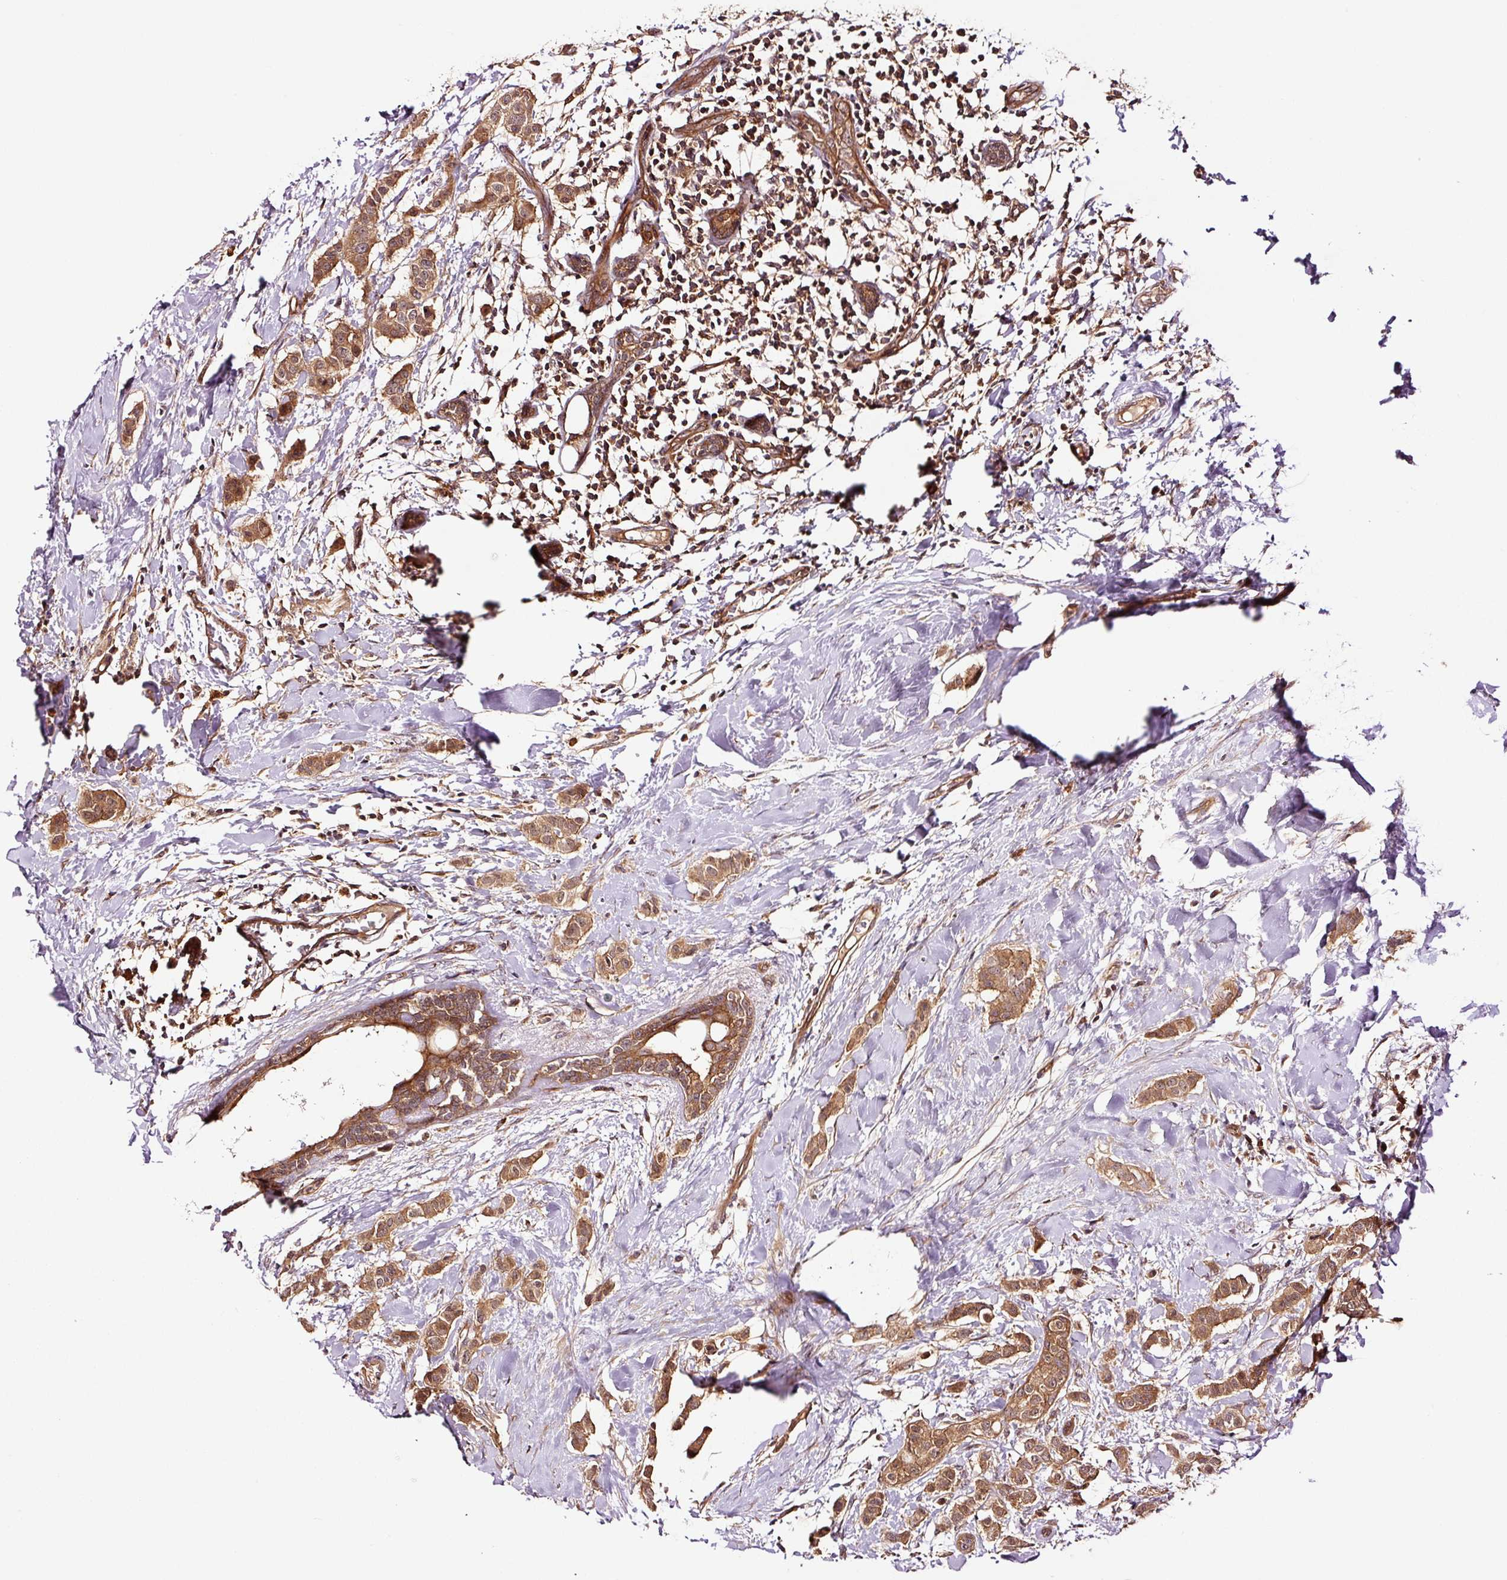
{"staining": {"intensity": "moderate", "quantity": ">75%", "location": "cytoplasmic/membranous"}, "tissue": "breast cancer", "cell_type": "Tumor cells", "image_type": "cancer", "snomed": [{"axis": "morphology", "description": "Duct carcinoma"}, {"axis": "topography", "description": "Breast"}], "caption": "Breast cancer stained for a protein displays moderate cytoplasmic/membranous positivity in tumor cells.", "gene": "METAP1", "patient": {"sex": "female", "age": 40}}